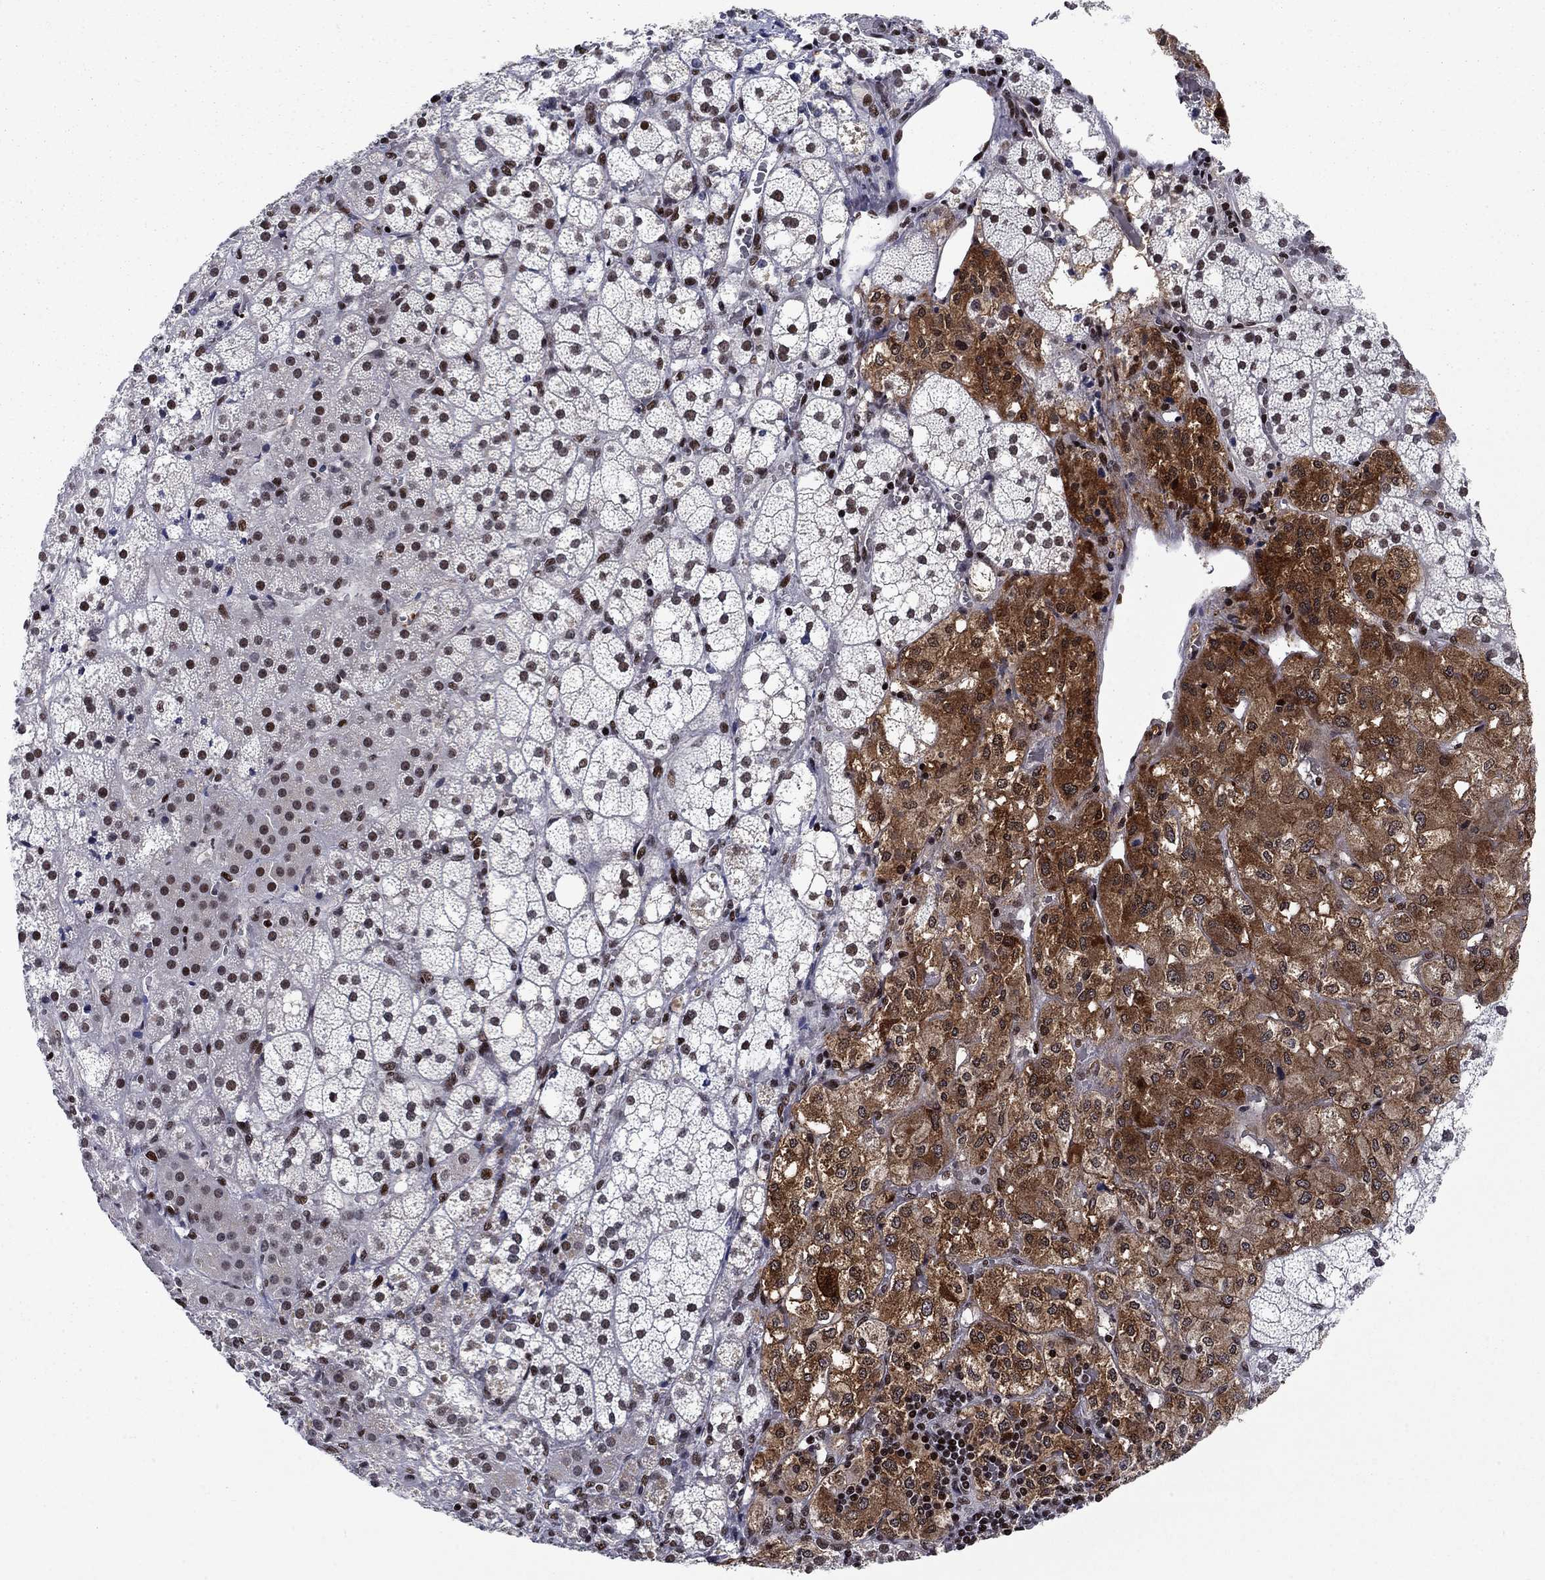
{"staining": {"intensity": "strong", "quantity": "25%-75%", "location": "nuclear"}, "tissue": "adrenal gland", "cell_type": "Glandular cells", "image_type": "normal", "snomed": [{"axis": "morphology", "description": "Normal tissue, NOS"}, {"axis": "topography", "description": "Adrenal gland"}], "caption": "Adrenal gland stained with DAB (3,3'-diaminobenzidine) immunohistochemistry (IHC) shows high levels of strong nuclear positivity in about 25%-75% of glandular cells.", "gene": "RPRD1B", "patient": {"sex": "male", "age": 53}}